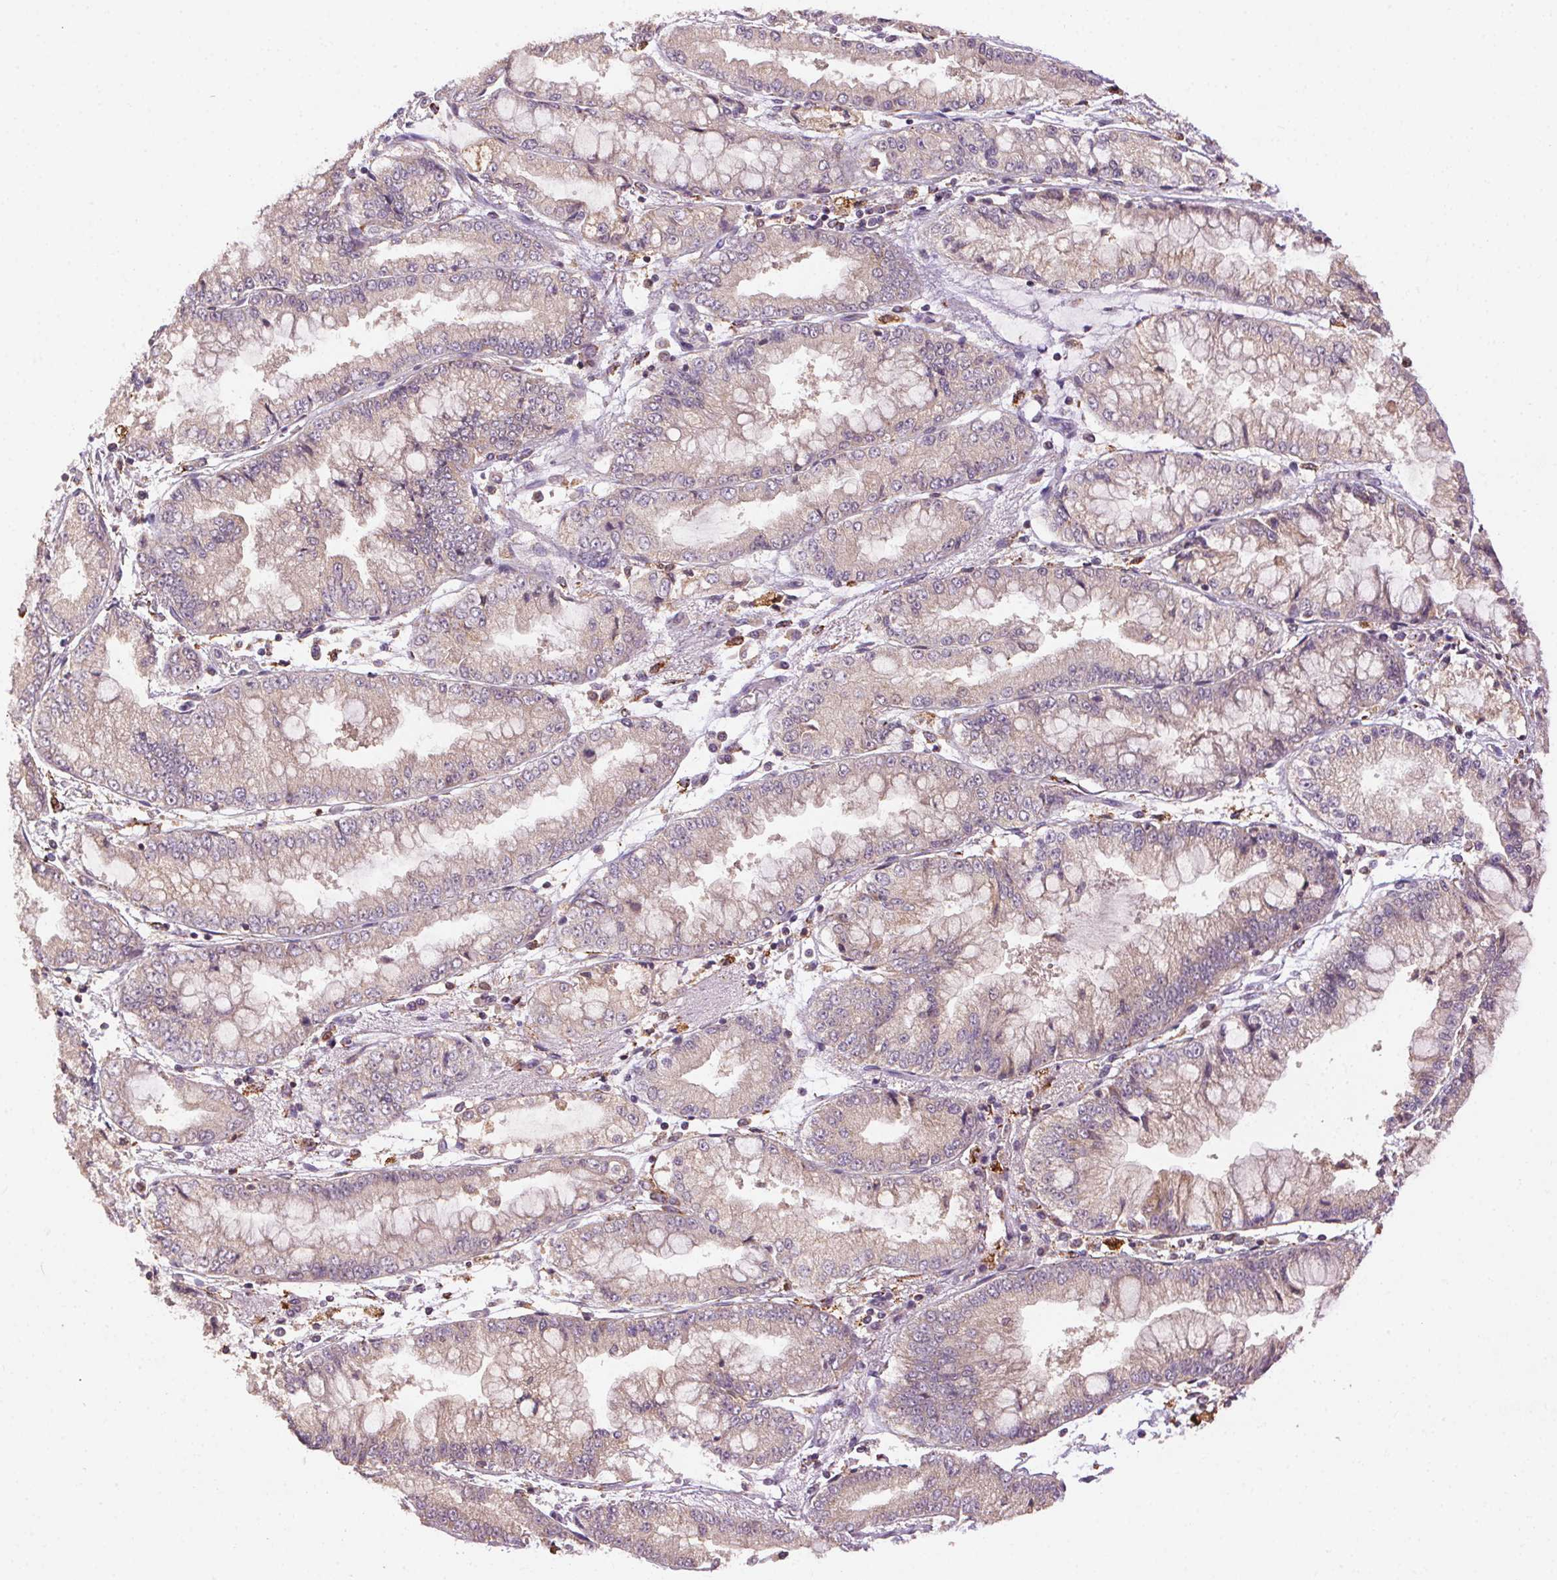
{"staining": {"intensity": "weak", "quantity": "25%-75%", "location": "cytoplasmic/membranous"}, "tissue": "stomach cancer", "cell_type": "Tumor cells", "image_type": "cancer", "snomed": [{"axis": "morphology", "description": "Adenocarcinoma, NOS"}, {"axis": "topography", "description": "Stomach, upper"}], "caption": "IHC photomicrograph of human stomach cancer stained for a protein (brown), which shows low levels of weak cytoplasmic/membranous staining in about 25%-75% of tumor cells.", "gene": "FNBP1L", "patient": {"sex": "female", "age": 74}}